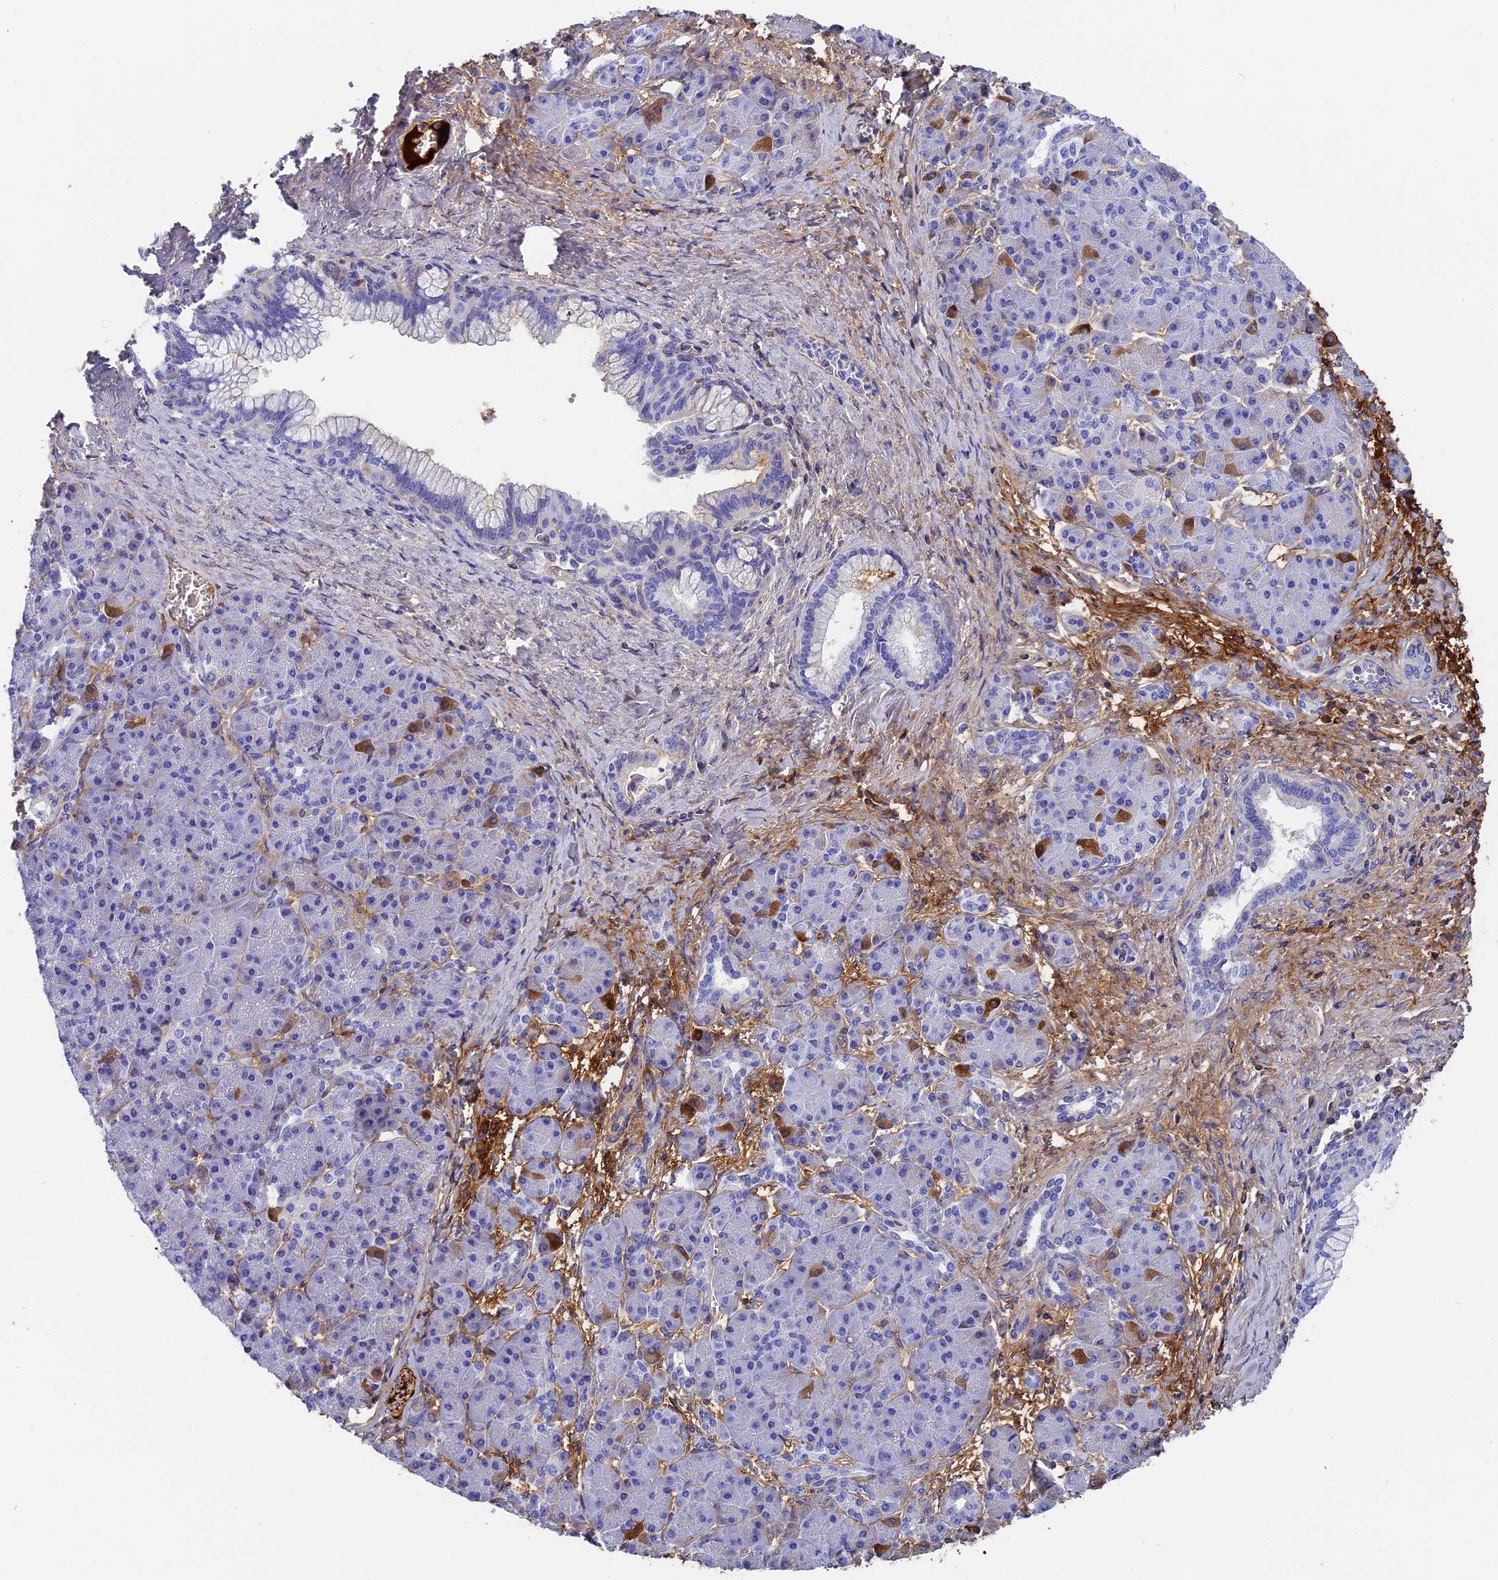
{"staining": {"intensity": "negative", "quantity": "none", "location": "none"}, "tissue": "pancreatic cancer", "cell_type": "Tumor cells", "image_type": "cancer", "snomed": [{"axis": "morphology", "description": "Normal tissue, NOS"}, {"axis": "morphology", "description": "Adenocarcinoma, NOS"}, {"axis": "topography", "description": "Pancreas"}], "caption": "DAB (3,3'-diaminobenzidine) immunohistochemical staining of human pancreatic cancer (adenocarcinoma) exhibits no significant staining in tumor cells. The staining is performed using DAB (3,3'-diaminobenzidine) brown chromogen with nuclei counter-stained in using hematoxylin.", "gene": "ITIH1", "patient": {"sex": "female", "age": 55}}